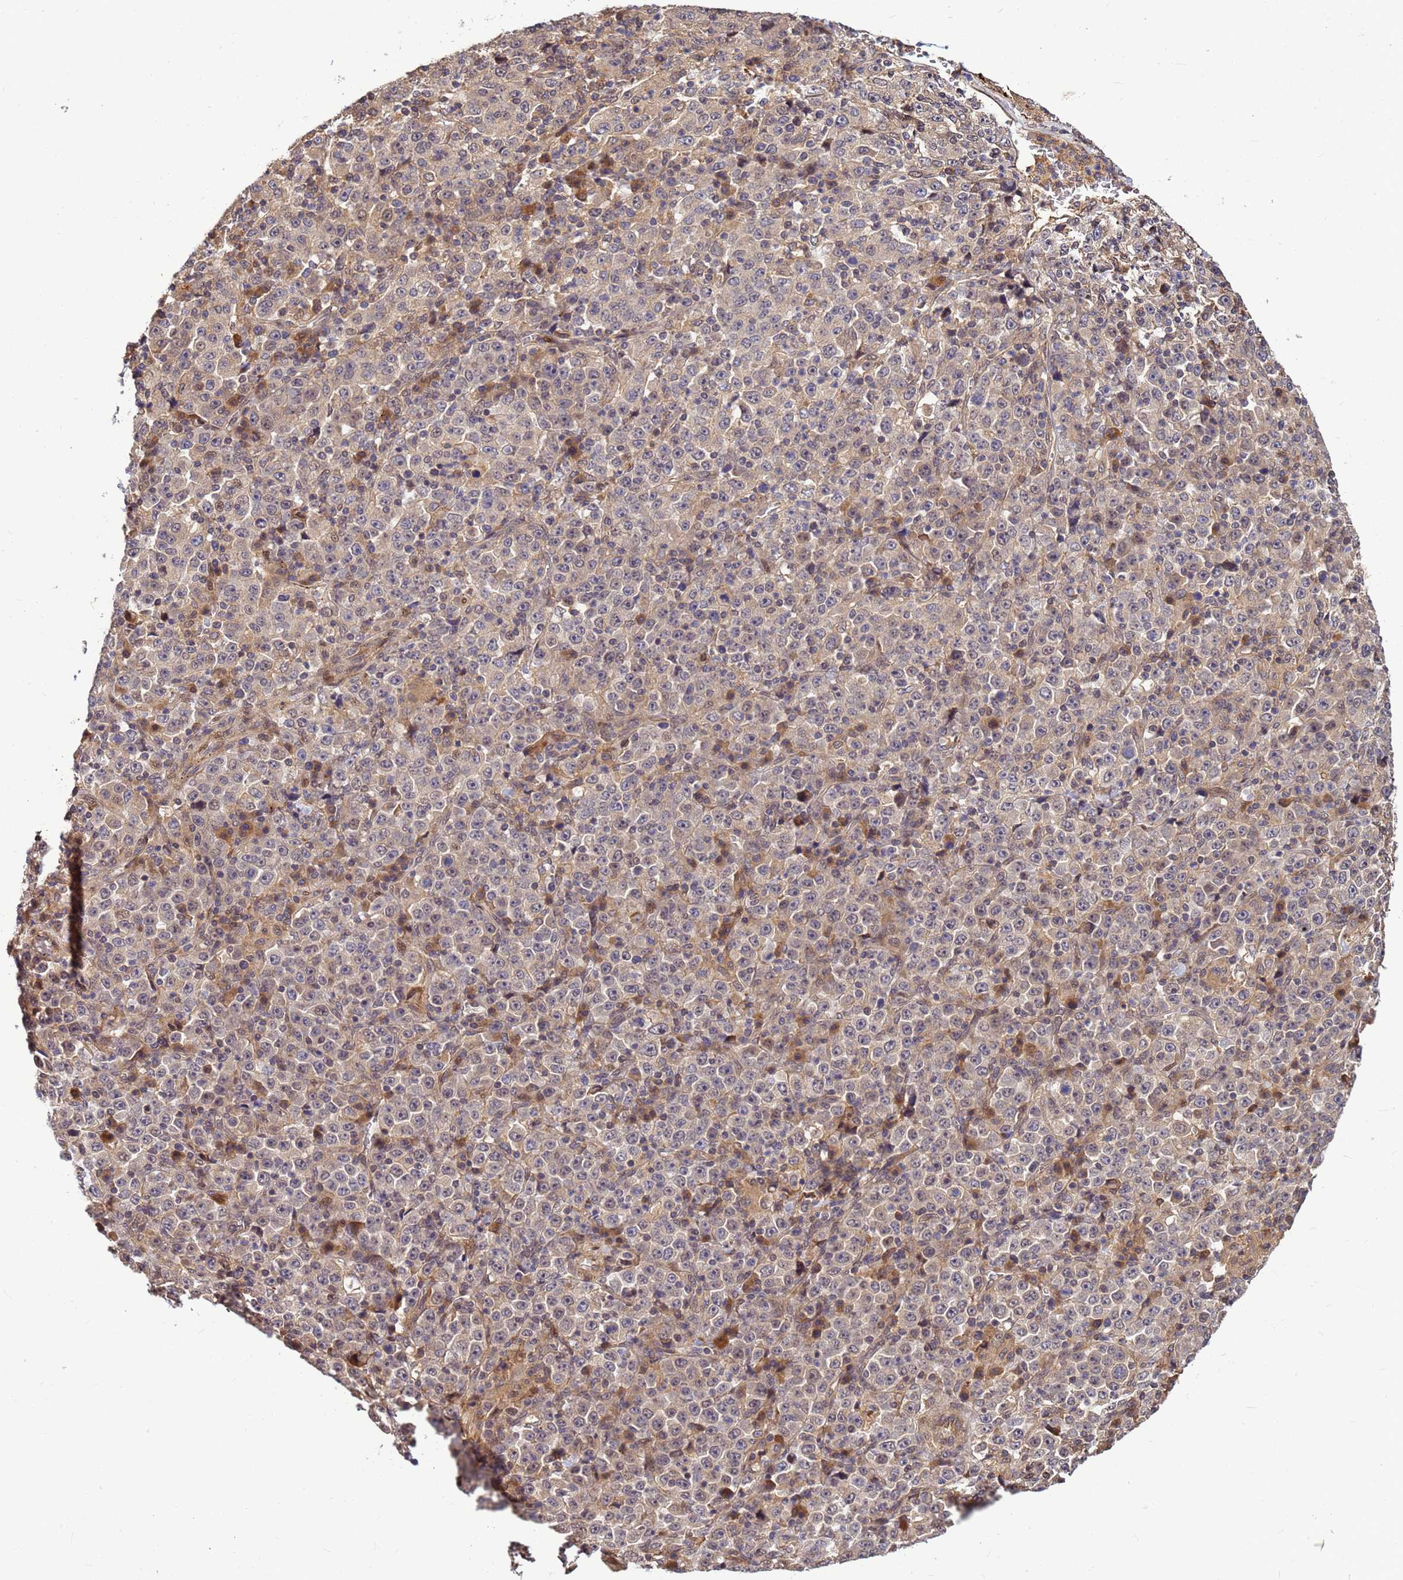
{"staining": {"intensity": "negative", "quantity": "none", "location": "none"}, "tissue": "stomach cancer", "cell_type": "Tumor cells", "image_type": "cancer", "snomed": [{"axis": "morphology", "description": "Normal tissue, NOS"}, {"axis": "morphology", "description": "Adenocarcinoma, NOS"}, {"axis": "topography", "description": "Stomach, upper"}, {"axis": "topography", "description": "Stomach"}], "caption": "High power microscopy micrograph of an IHC photomicrograph of adenocarcinoma (stomach), revealing no significant staining in tumor cells.", "gene": "DUS4L", "patient": {"sex": "male", "age": 59}}